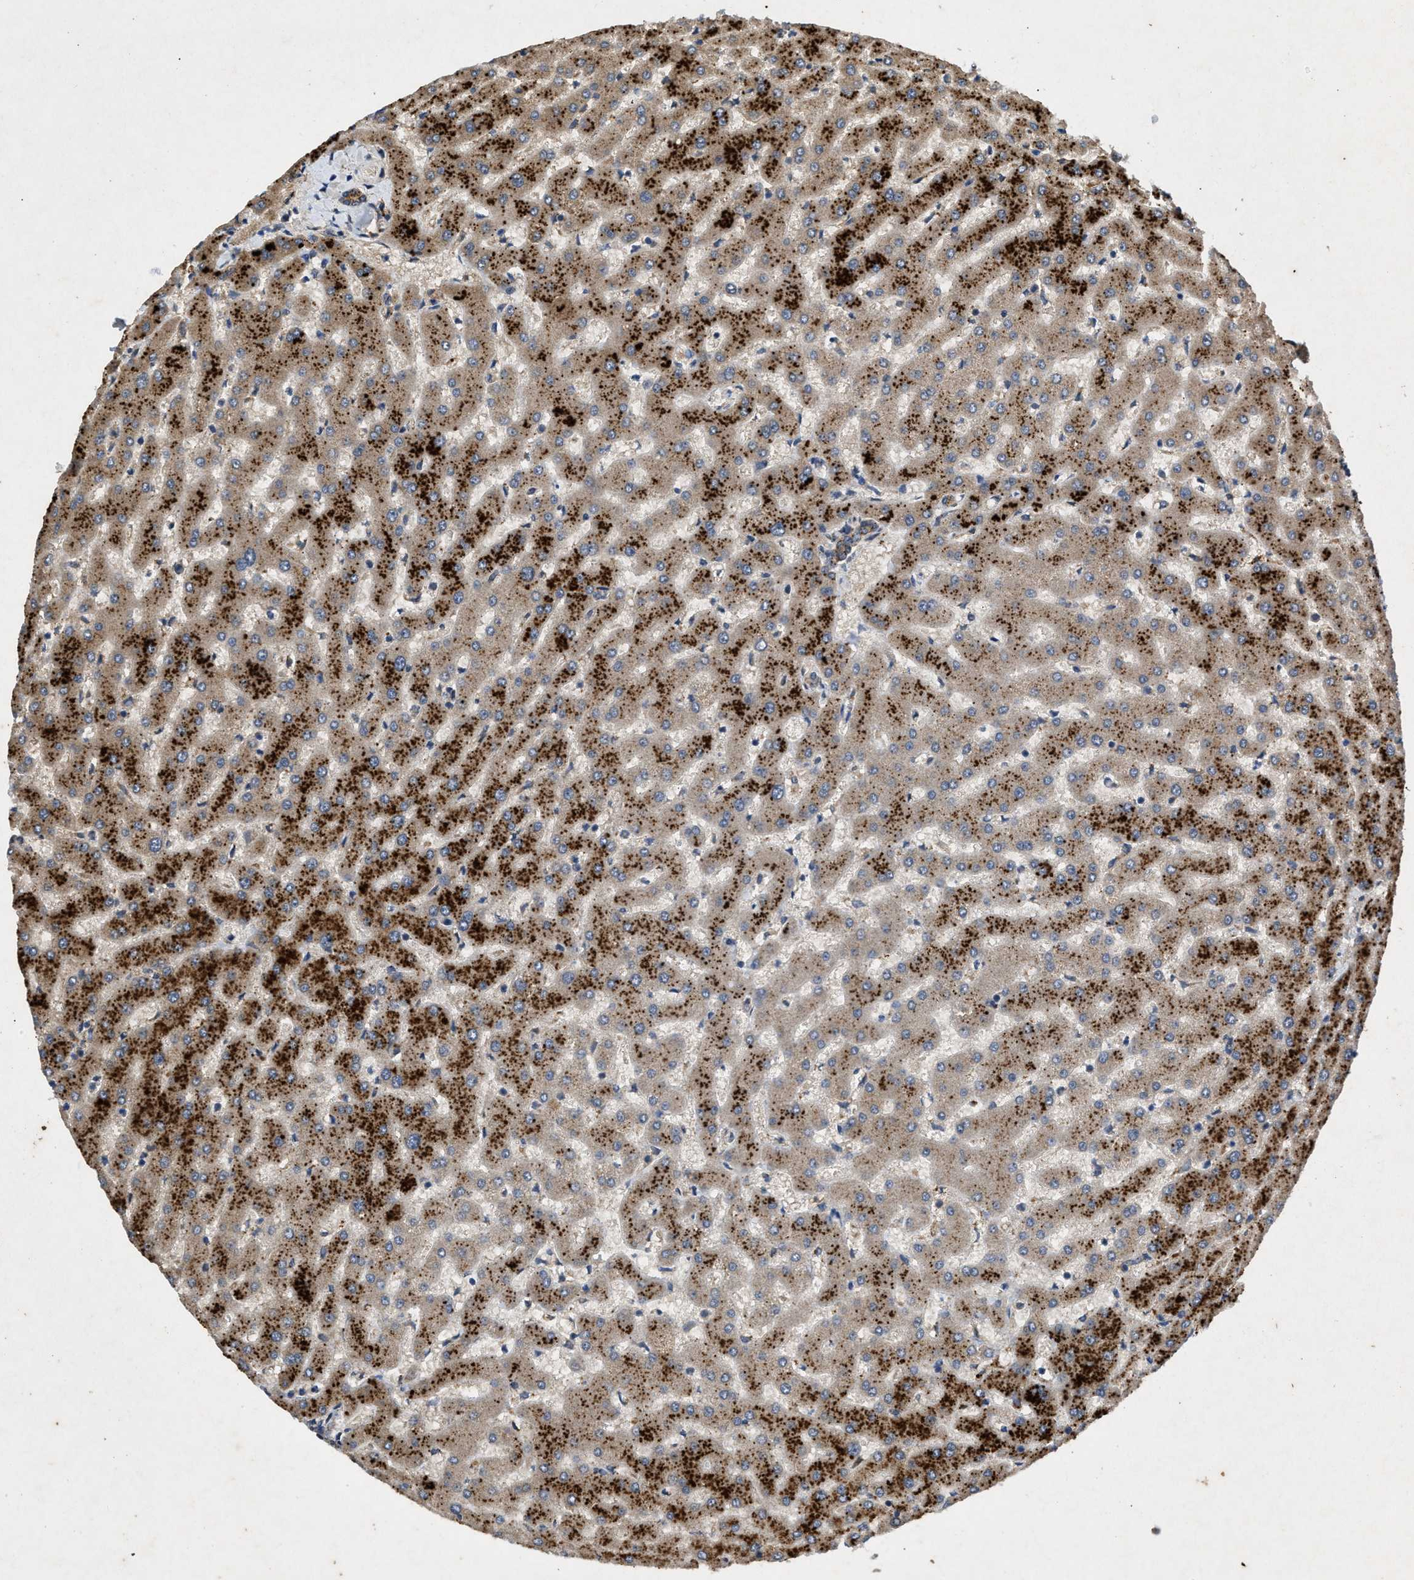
{"staining": {"intensity": "moderate", "quantity": ">75%", "location": "cytoplasmic/membranous"}, "tissue": "liver", "cell_type": "Cholangiocytes", "image_type": "normal", "snomed": [{"axis": "morphology", "description": "Normal tissue, NOS"}, {"axis": "topography", "description": "Liver"}], "caption": "Protein analysis of benign liver displays moderate cytoplasmic/membranous positivity in about >75% of cholangiocytes.", "gene": "PRKG2", "patient": {"sex": "female", "age": 63}}